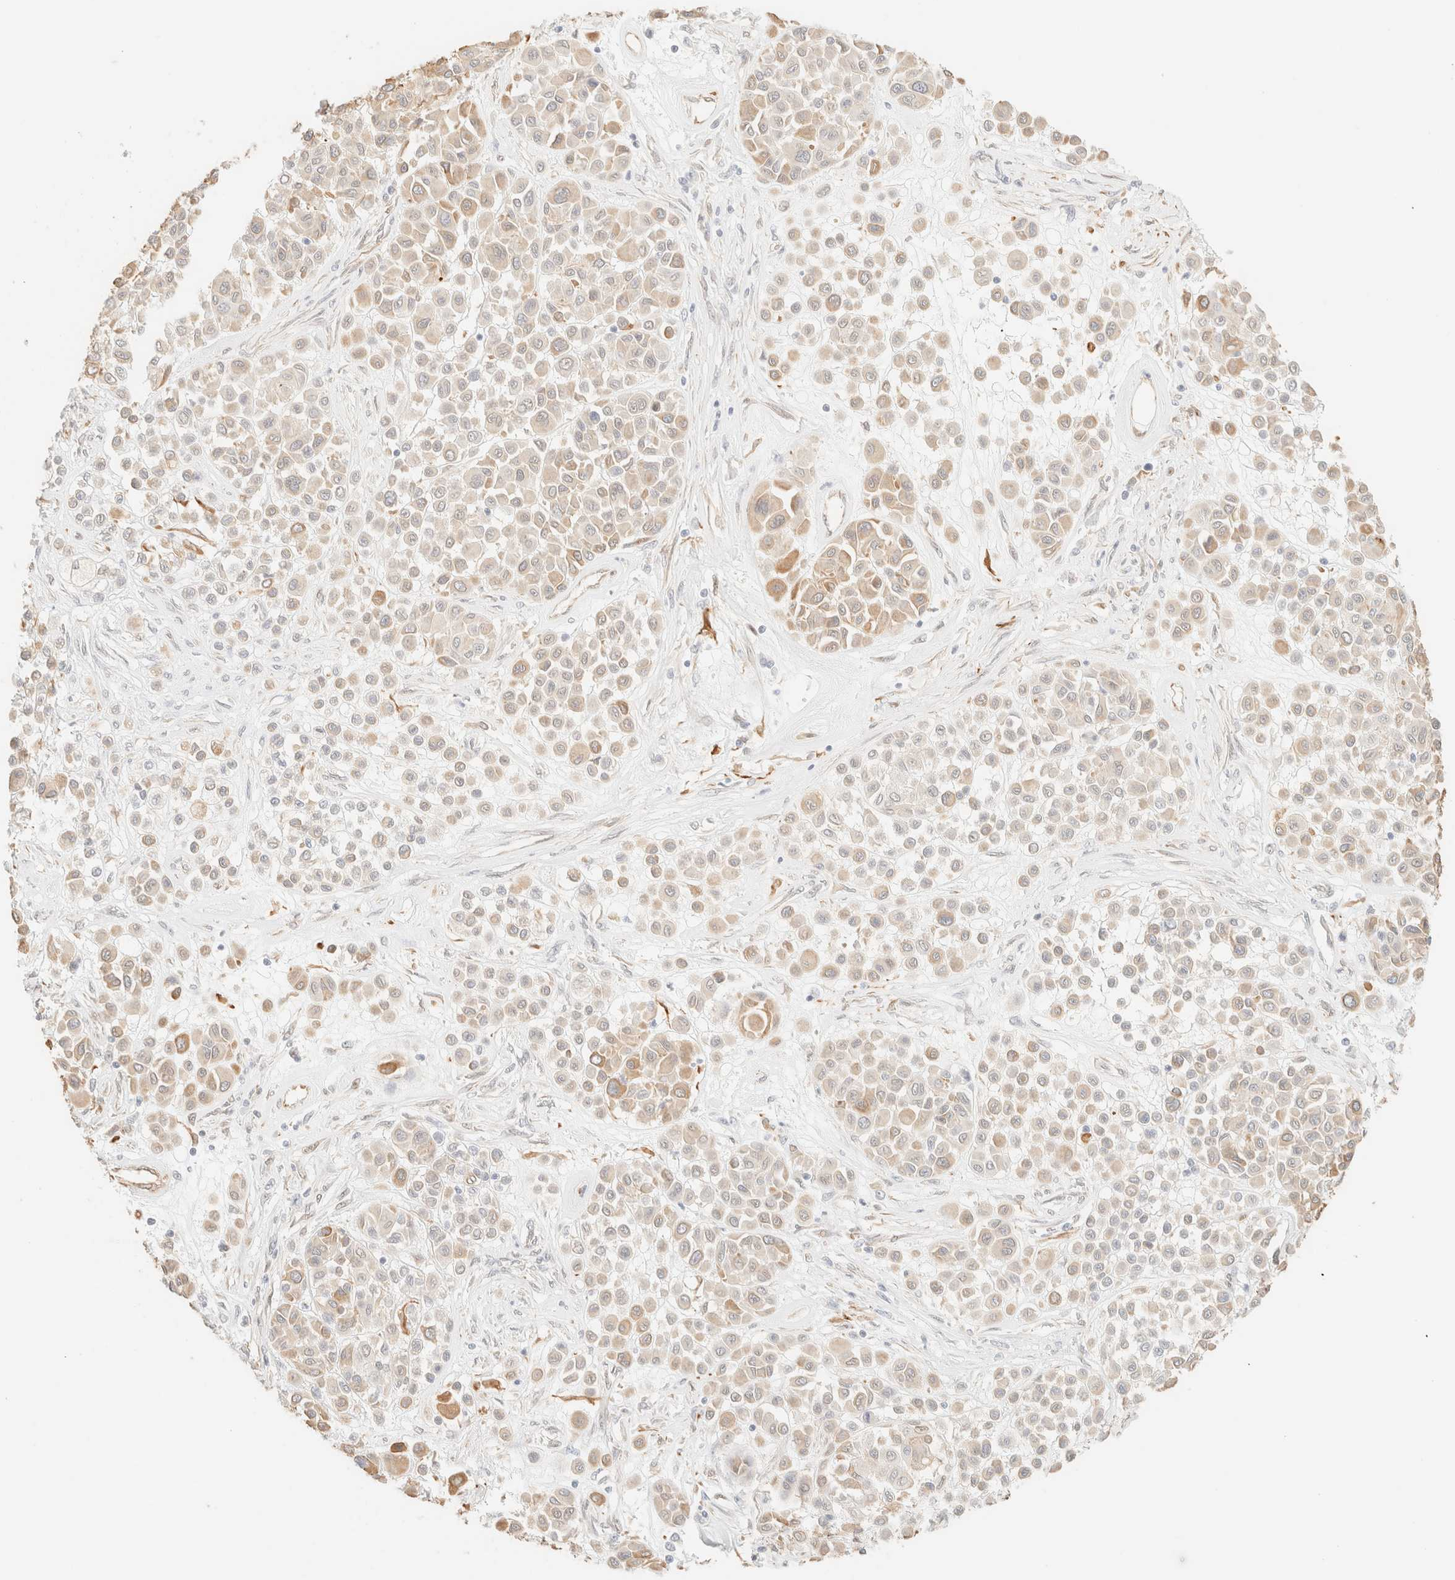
{"staining": {"intensity": "weak", "quantity": "<25%", "location": "cytoplasmic/membranous"}, "tissue": "melanoma", "cell_type": "Tumor cells", "image_type": "cancer", "snomed": [{"axis": "morphology", "description": "Malignant melanoma, Metastatic site"}, {"axis": "topography", "description": "Soft tissue"}], "caption": "DAB immunohistochemical staining of human malignant melanoma (metastatic site) shows no significant expression in tumor cells. (Stains: DAB (3,3'-diaminobenzidine) immunohistochemistry with hematoxylin counter stain, Microscopy: brightfield microscopy at high magnification).", "gene": "ZSCAN18", "patient": {"sex": "male", "age": 41}}